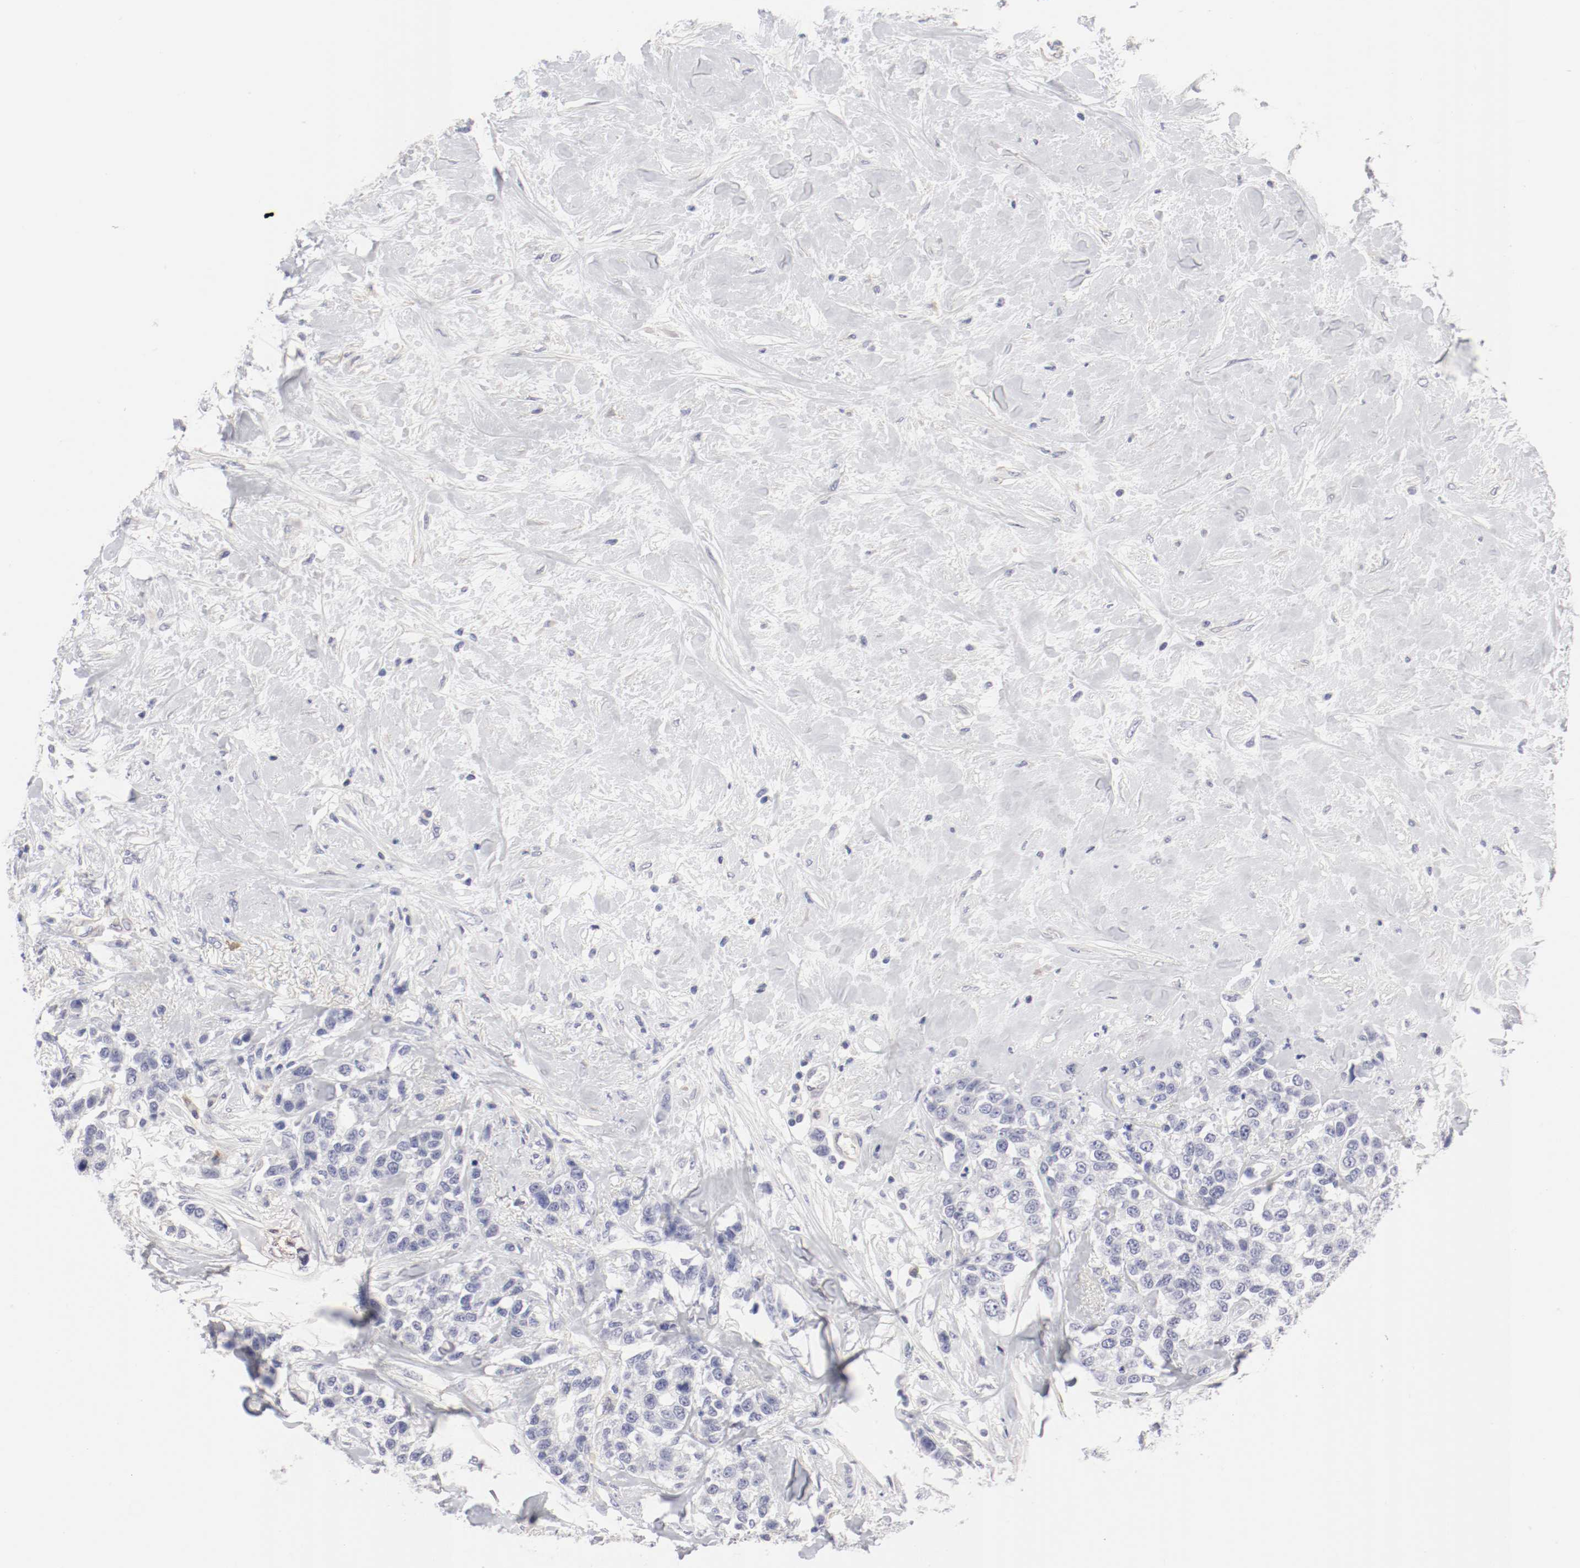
{"staining": {"intensity": "negative", "quantity": "none", "location": "none"}, "tissue": "breast cancer", "cell_type": "Tumor cells", "image_type": "cancer", "snomed": [{"axis": "morphology", "description": "Duct carcinoma"}, {"axis": "topography", "description": "Breast"}], "caption": "Histopathology image shows no significant protein staining in tumor cells of breast intraductal carcinoma.", "gene": "LAX1", "patient": {"sex": "female", "age": 51}}